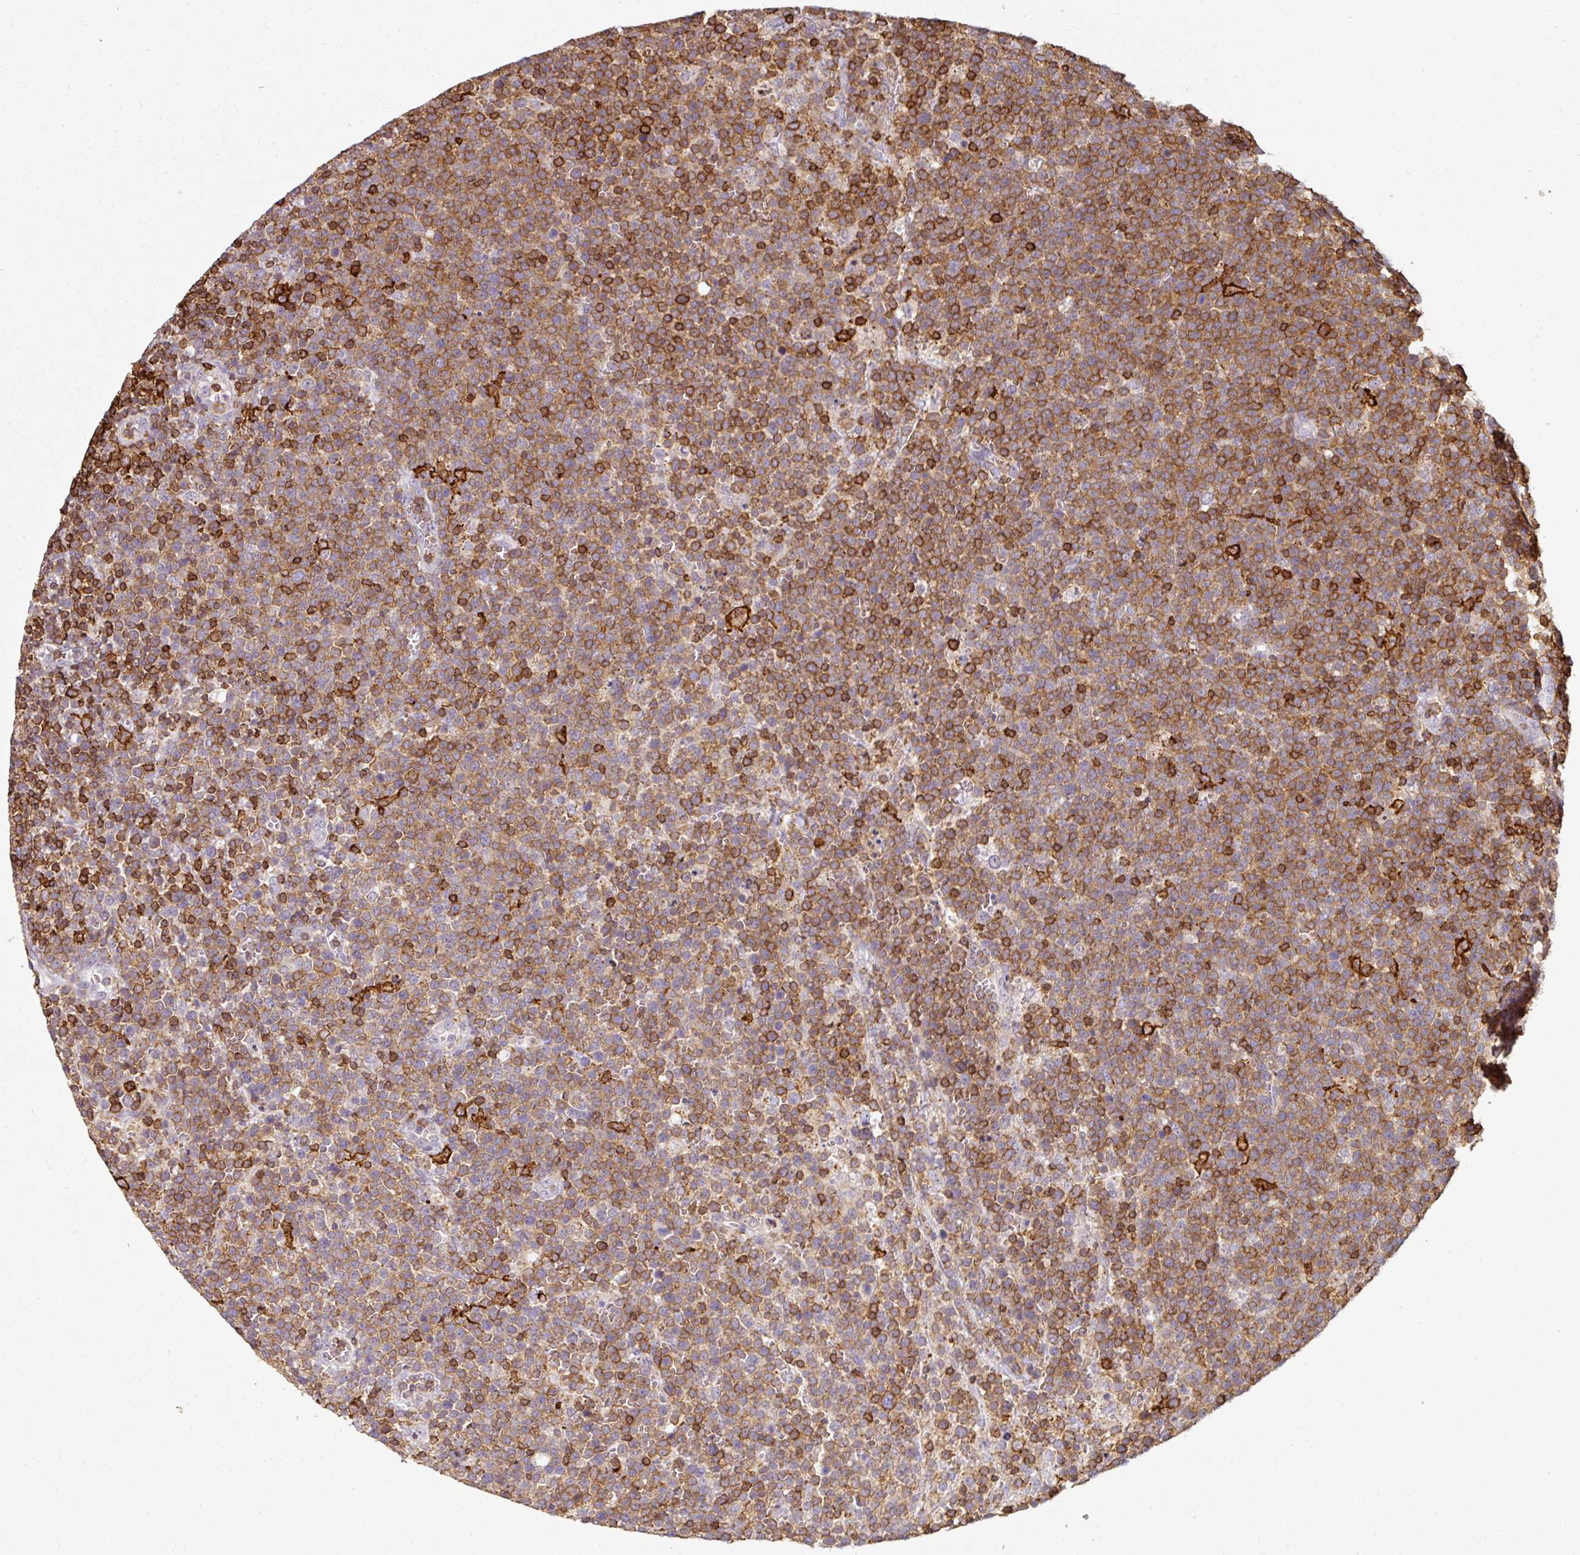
{"staining": {"intensity": "strong", "quantity": "25%-75%", "location": "cytoplasmic/membranous"}, "tissue": "lymphoma", "cell_type": "Tumor cells", "image_type": "cancer", "snomed": [{"axis": "morphology", "description": "Malignant lymphoma, non-Hodgkin's type, High grade"}, {"axis": "topography", "description": "Lymph node"}], "caption": "About 25%-75% of tumor cells in human malignant lymphoma, non-Hodgkin's type (high-grade) show strong cytoplasmic/membranous protein staining as visualized by brown immunohistochemical staining.", "gene": "OLFML2B", "patient": {"sex": "male", "age": 61}}